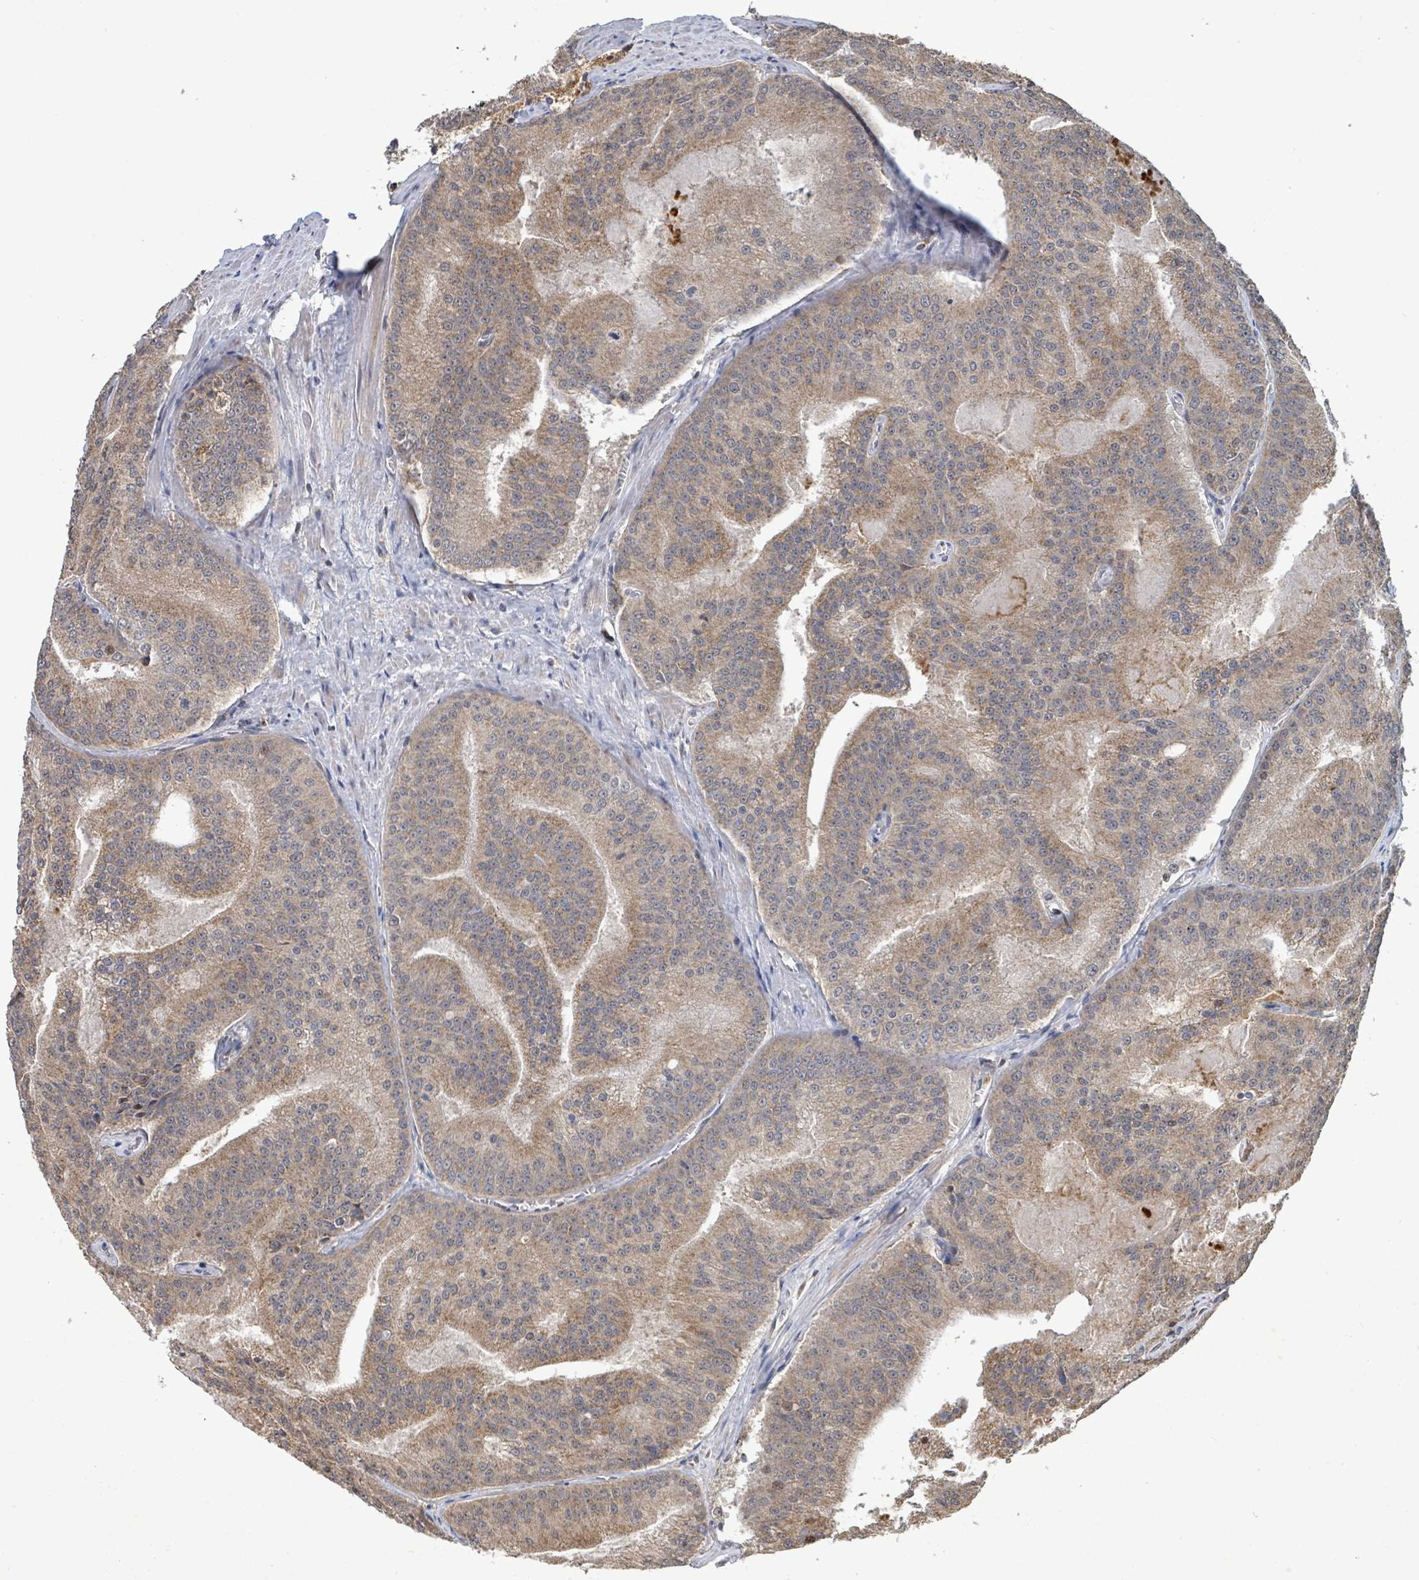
{"staining": {"intensity": "moderate", "quantity": ">75%", "location": "cytoplasmic/membranous"}, "tissue": "prostate cancer", "cell_type": "Tumor cells", "image_type": "cancer", "snomed": [{"axis": "morphology", "description": "Adenocarcinoma, High grade"}, {"axis": "topography", "description": "Prostate"}], "caption": "High-magnification brightfield microscopy of prostate high-grade adenocarcinoma stained with DAB (3,3'-diaminobenzidine) (brown) and counterstained with hematoxylin (blue). tumor cells exhibit moderate cytoplasmic/membranous expression is present in approximately>75% of cells.", "gene": "COQ6", "patient": {"sex": "male", "age": 61}}